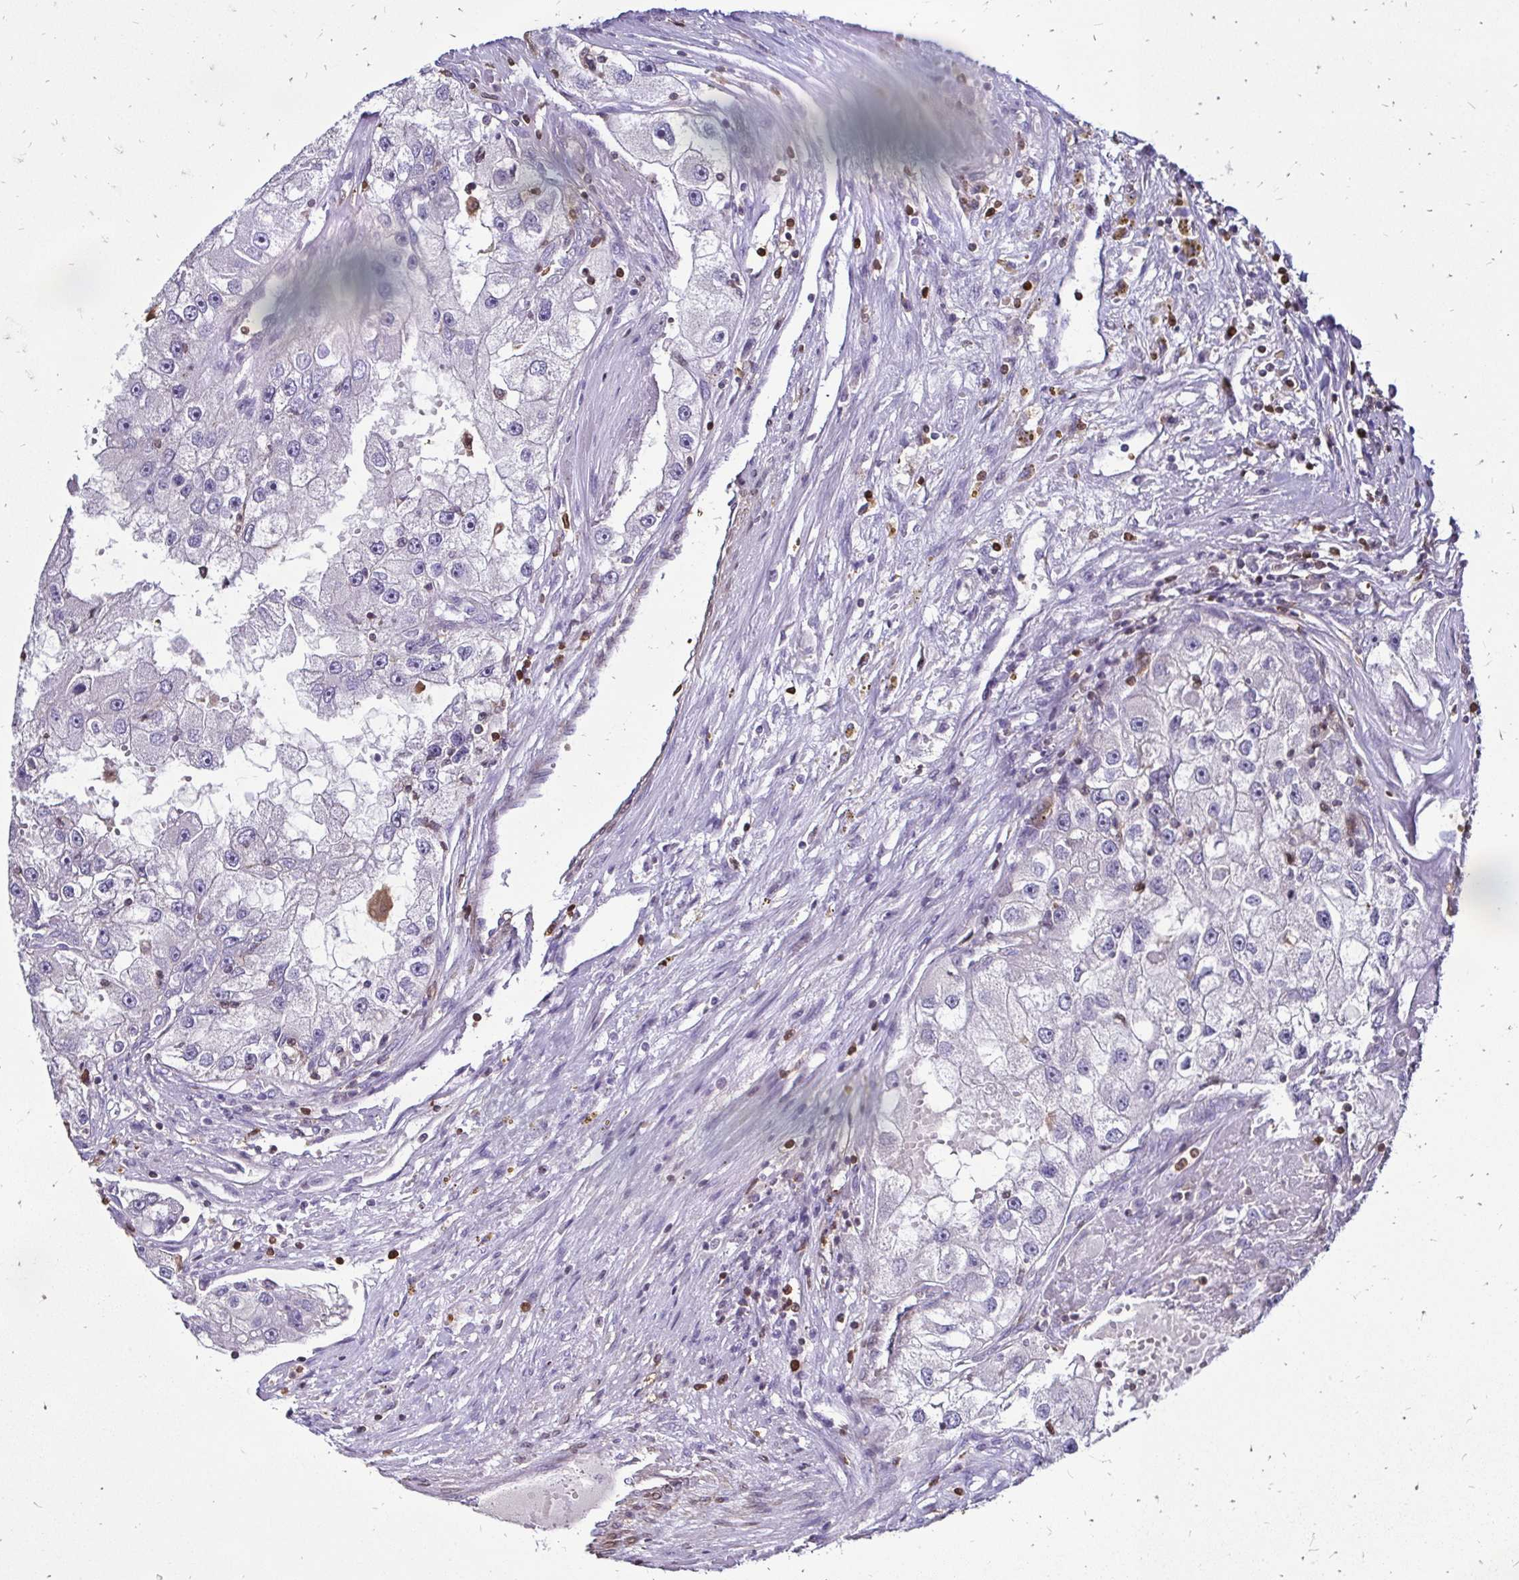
{"staining": {"intensity": "negative", "quantity": "none", "location": "none"}, "tissue": "renal cancer", "cell_type": "Tumor cells", "image_type": "cancer", "snomed": [{"axis": "morphology", "description": "Adenocarcinoma, NOS"}, {"axis": "topography", "description": "Kidney"}], "caption": "Photomicrograph shows no protein staining in tumor cells of renal cancer (adenocarcinoma) tissue.", "gene": "ZFP1", "patient": {"sex": "male", "age": 63}}